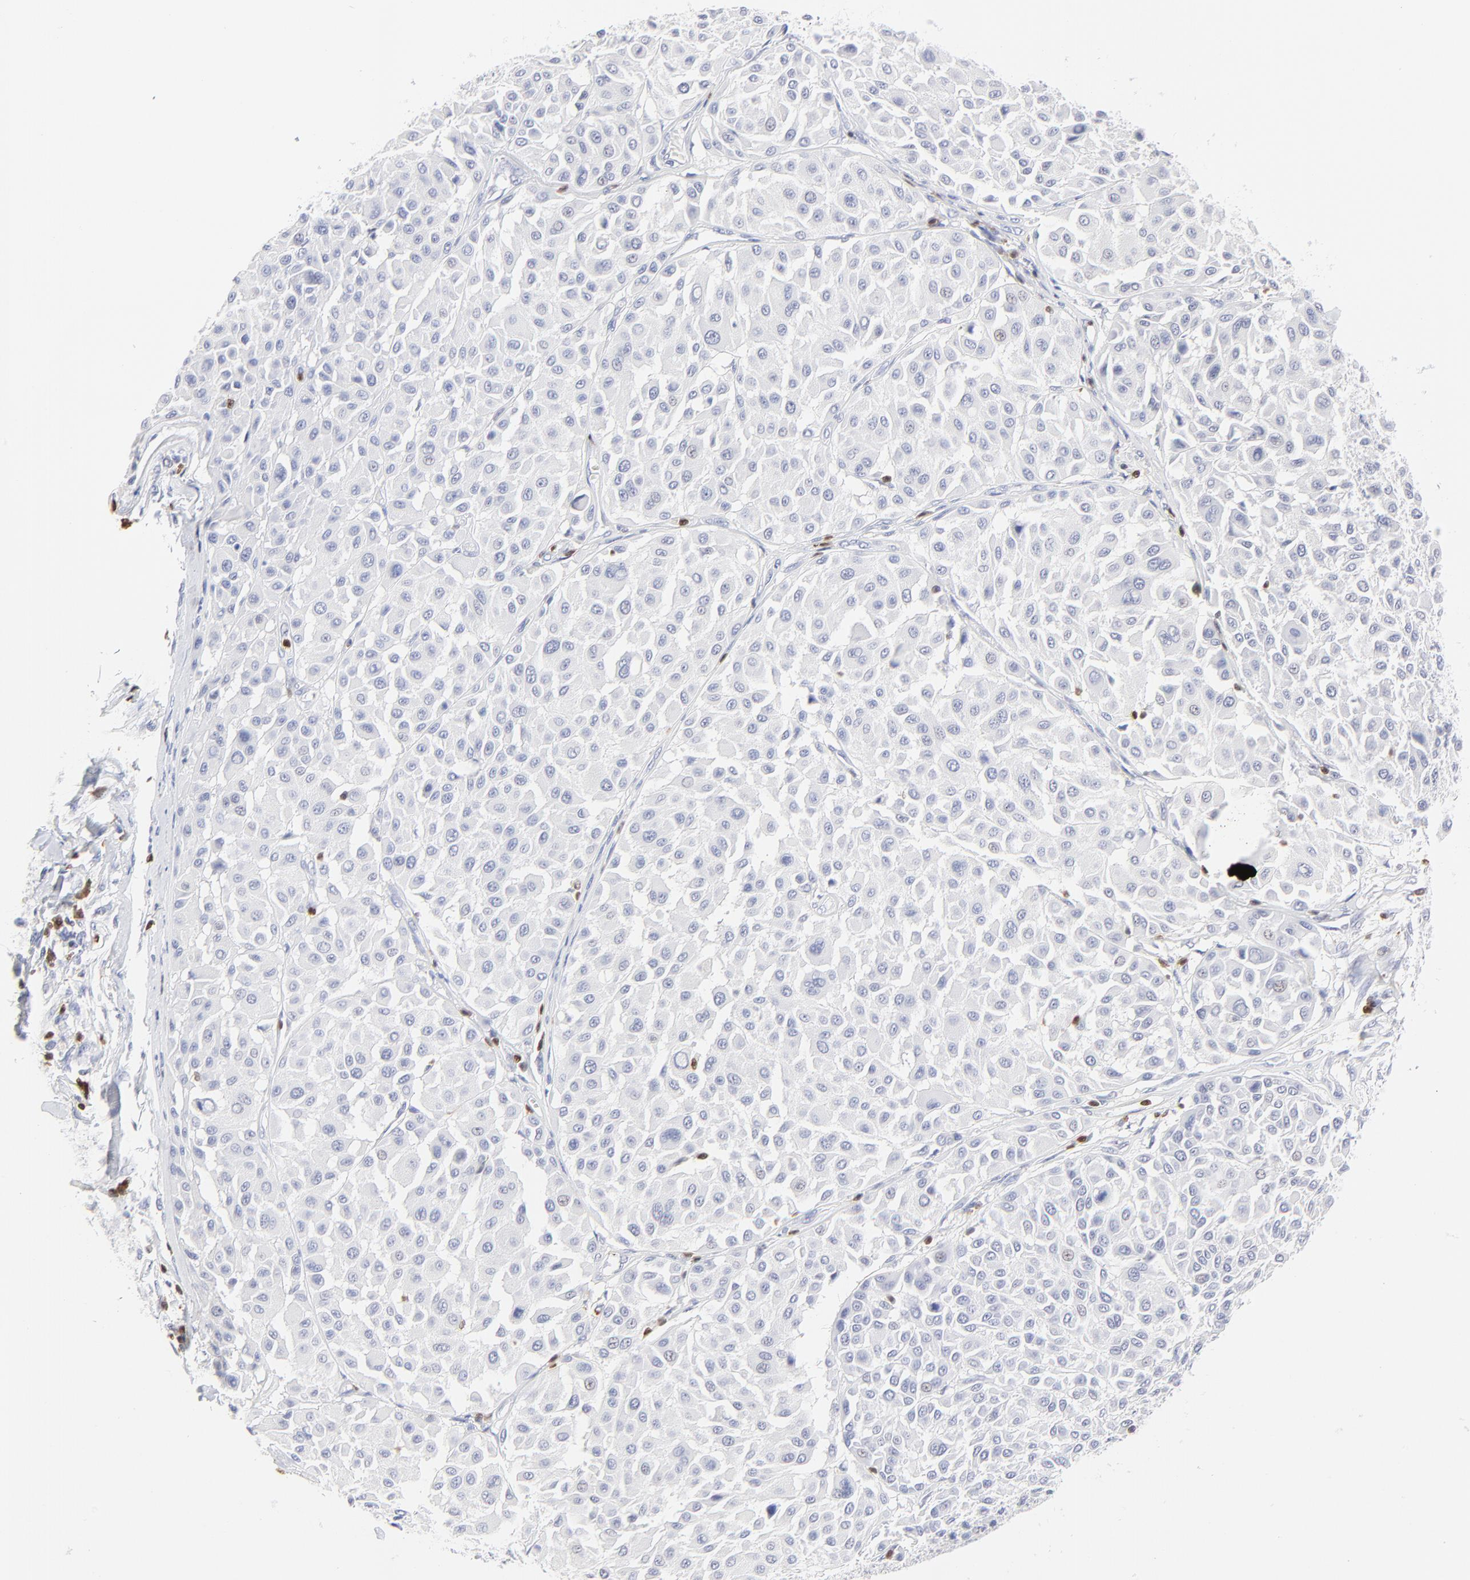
{"staining": {"intensity": "negative", "quantity": "none", "location": "none"}, "tissue": "melanoma", "cell_type": "Tumor cells", "image_type": "cancer", "snomed": [{"axis": "morphology", "description": "Malignant melanoma, Metastatic site"}, {"axis": "topography", "description": "Soft tissue"}], "caption": "Immunohistochemical staining of human malignant melanoma (metastatic site) demonstrates no significant positivity in tumor cells. (DAB (3,3'-diaminobenzidine) immunohistochemistry with hematoxylin counter stain).", "gene": "ZAP70", "patient": {"sex": "male", "age": 41}}